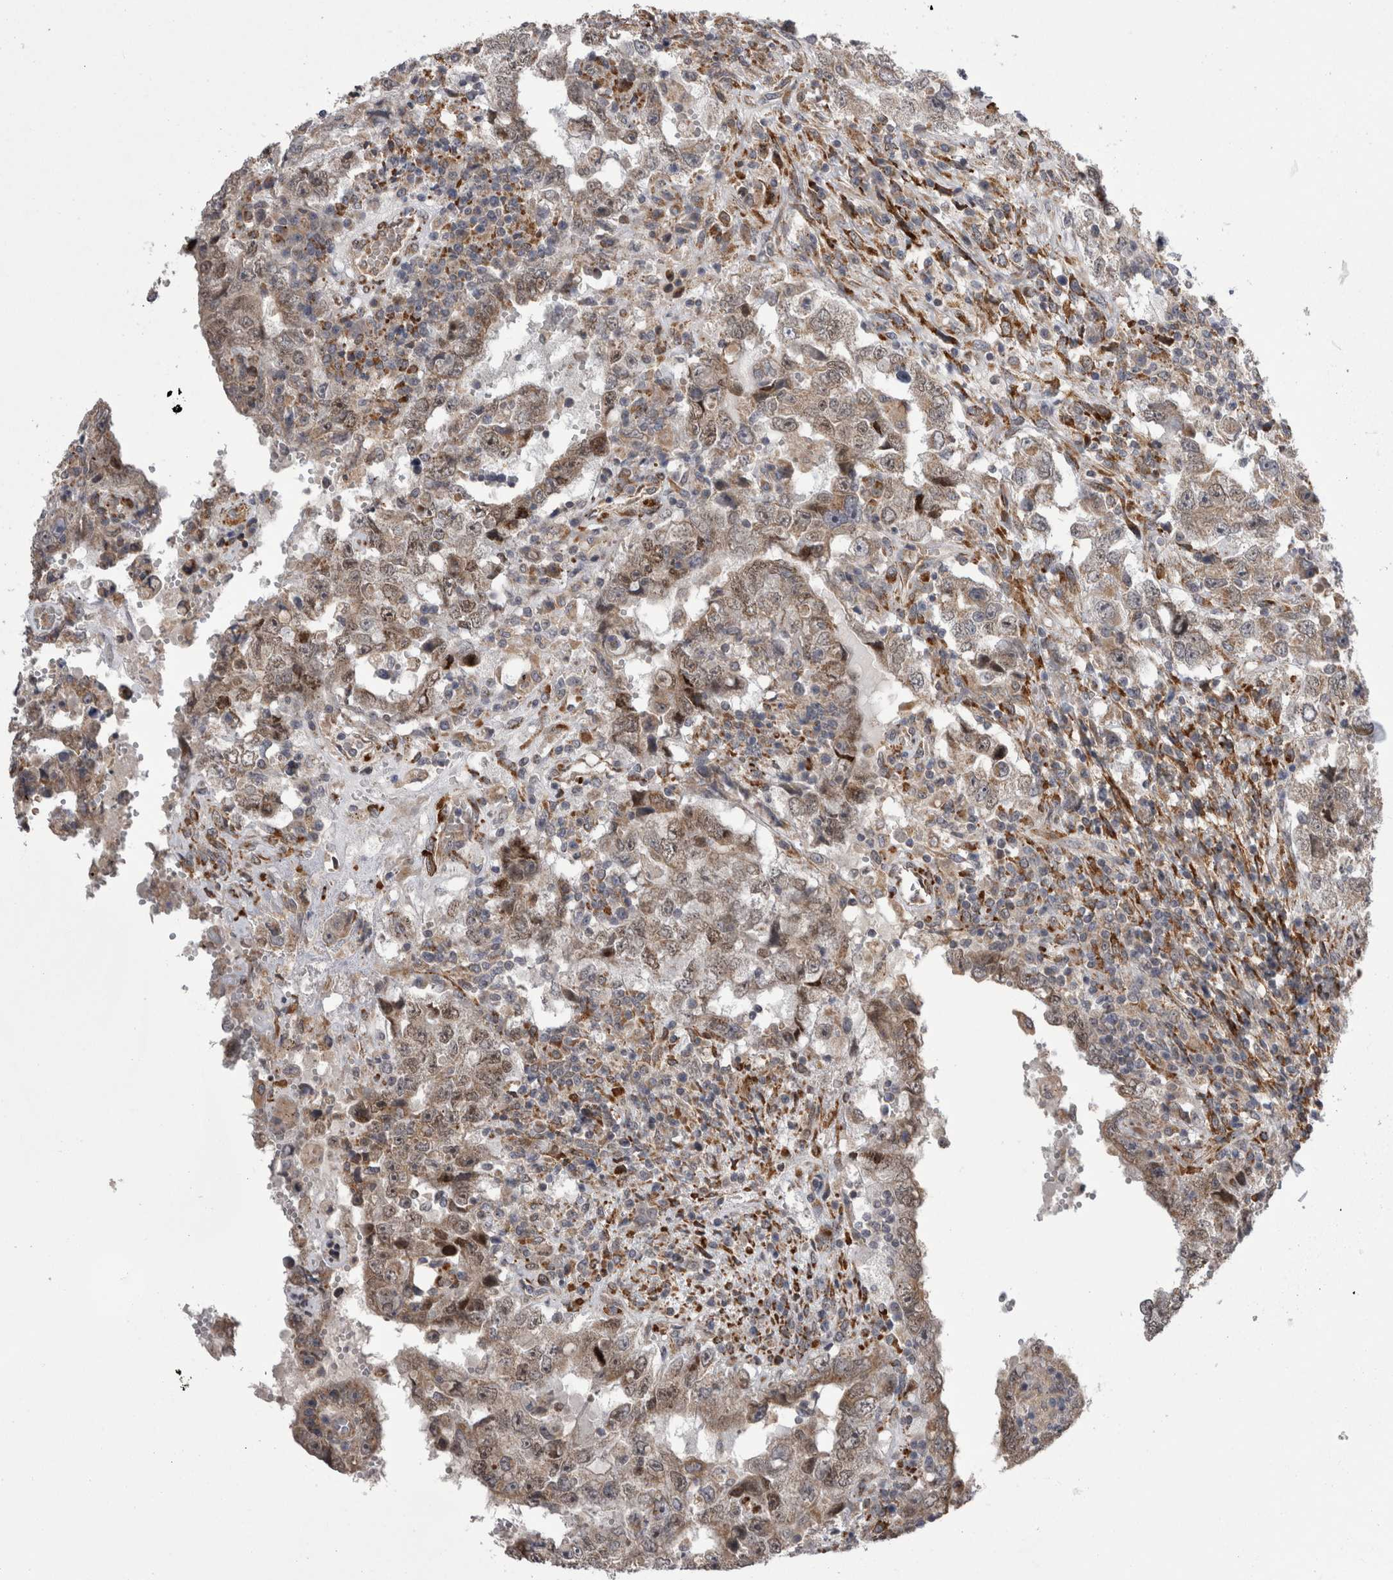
{"staining": {"intensity": "weak", "quantity": ">75%", "location": "cytoplasmic/membranous"}, "tissue": "testis cancer", "cell_type": "Tumor cells", "image_type": "cancer", "snomed": [{"axis": "morphology", "description": "Carcinoma, Embryonal, NOS"}, {"axis": "topography", "description": "Testis"}], "caption": "This micrograph demonstrates testis cancer (embryonal carcinoma) stained with immunohistochemistry to label a protein in brown. The cytoplasmic/membranous of tumor cells show weak positivity for the protein. Nuclei are counter-stained blue.", "gene": "ARHGAP29", "patient": {"sex": "male", "age": 26}}